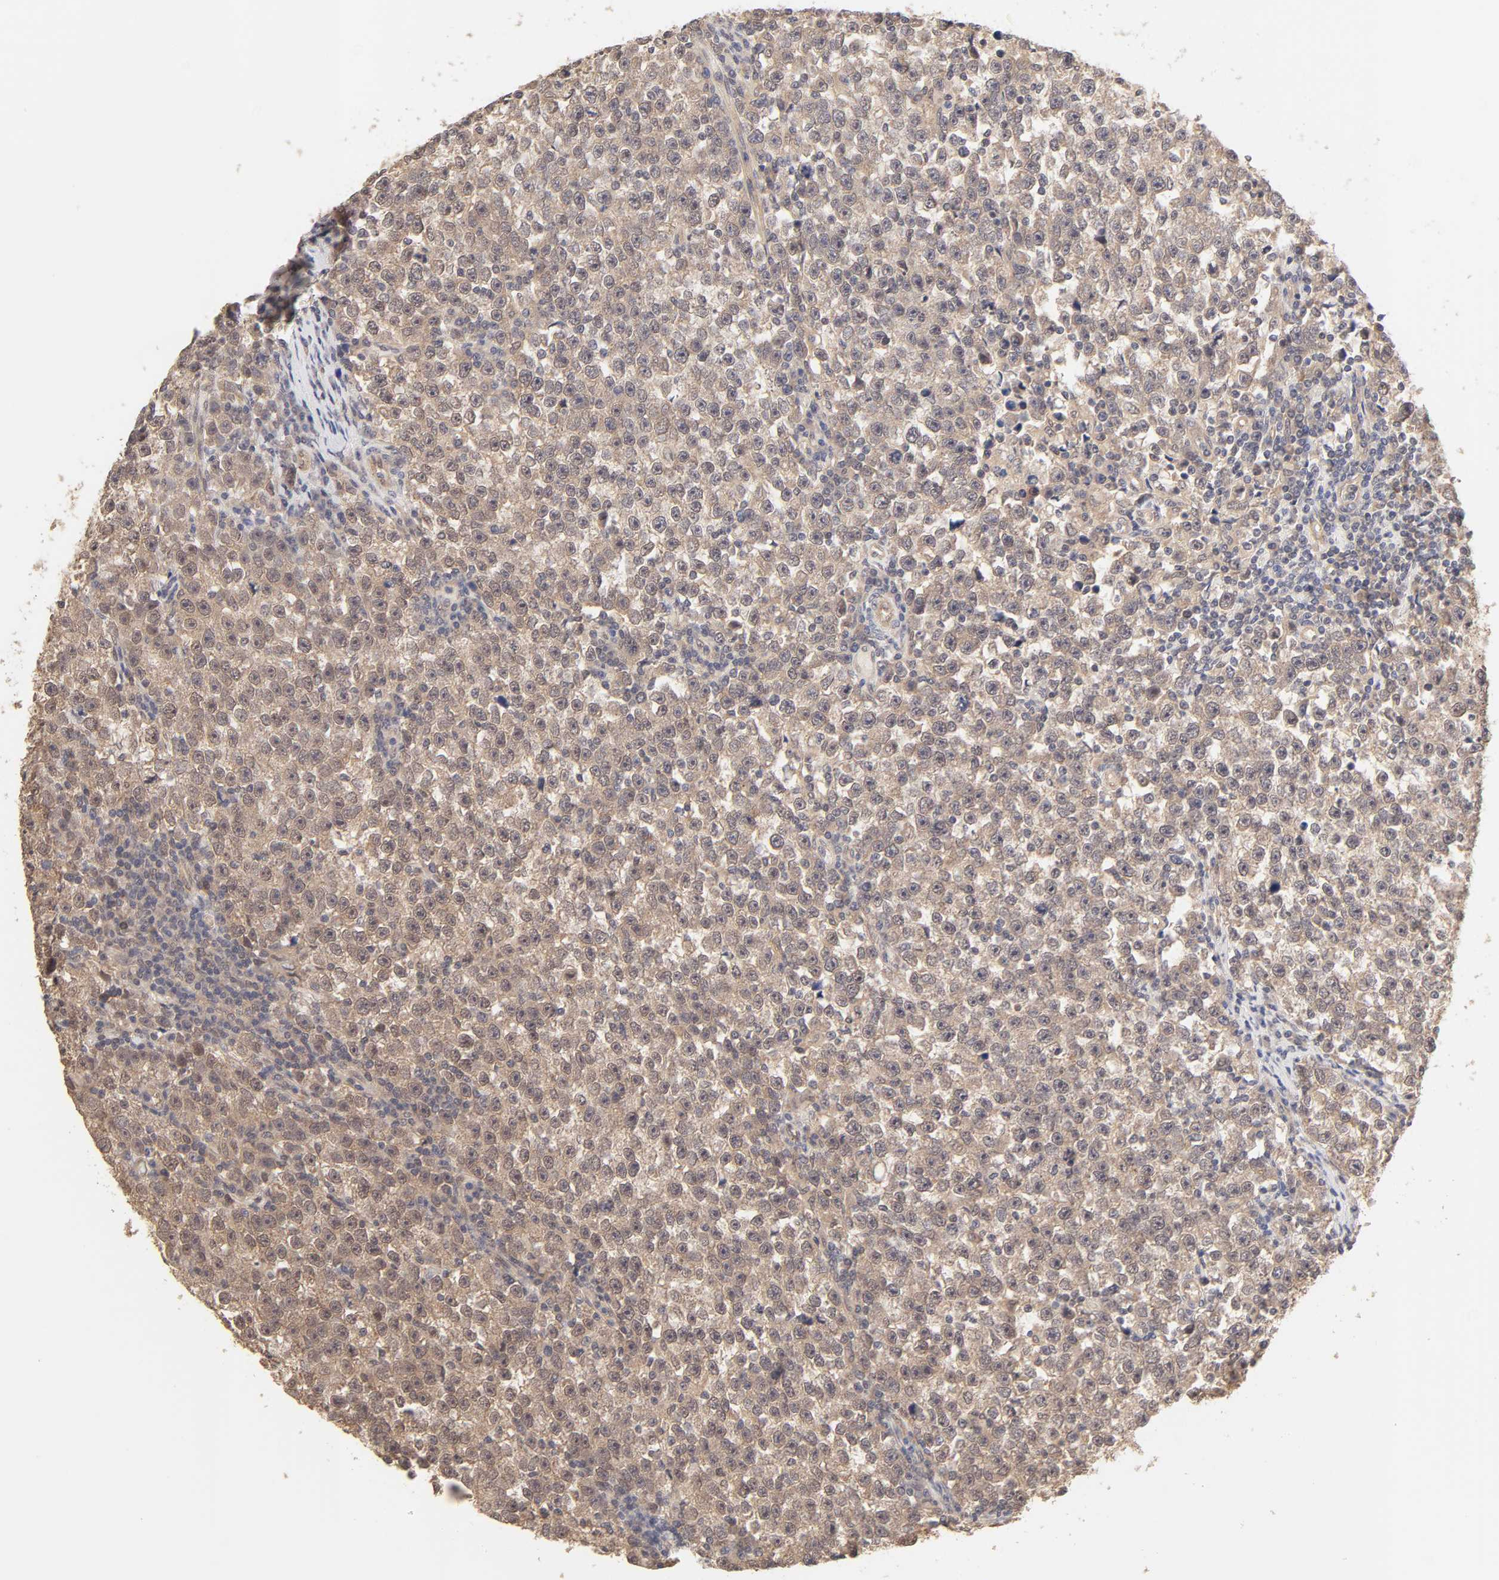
{"staining": {"intensity": "moderate", "quantity": ">75%", "location": "cytoplasmic/membranous"}, "tissue": "testis cancer", "cell_type": "Tumor cells", "image_type": "cancer", "snomed": [{"axis": "morphology", "description": "Seminoma, NOS"}, {"axis": "topography", "description": "Testis"}], "caption": "Testis seminoma was stained to show a protein in brown. There is medium levels of moderate cytoplasmic/membranous staining in about >75% of tumor cells.", "gene": "MAPK1", "patient": {"sex": "male", "age": 43}}